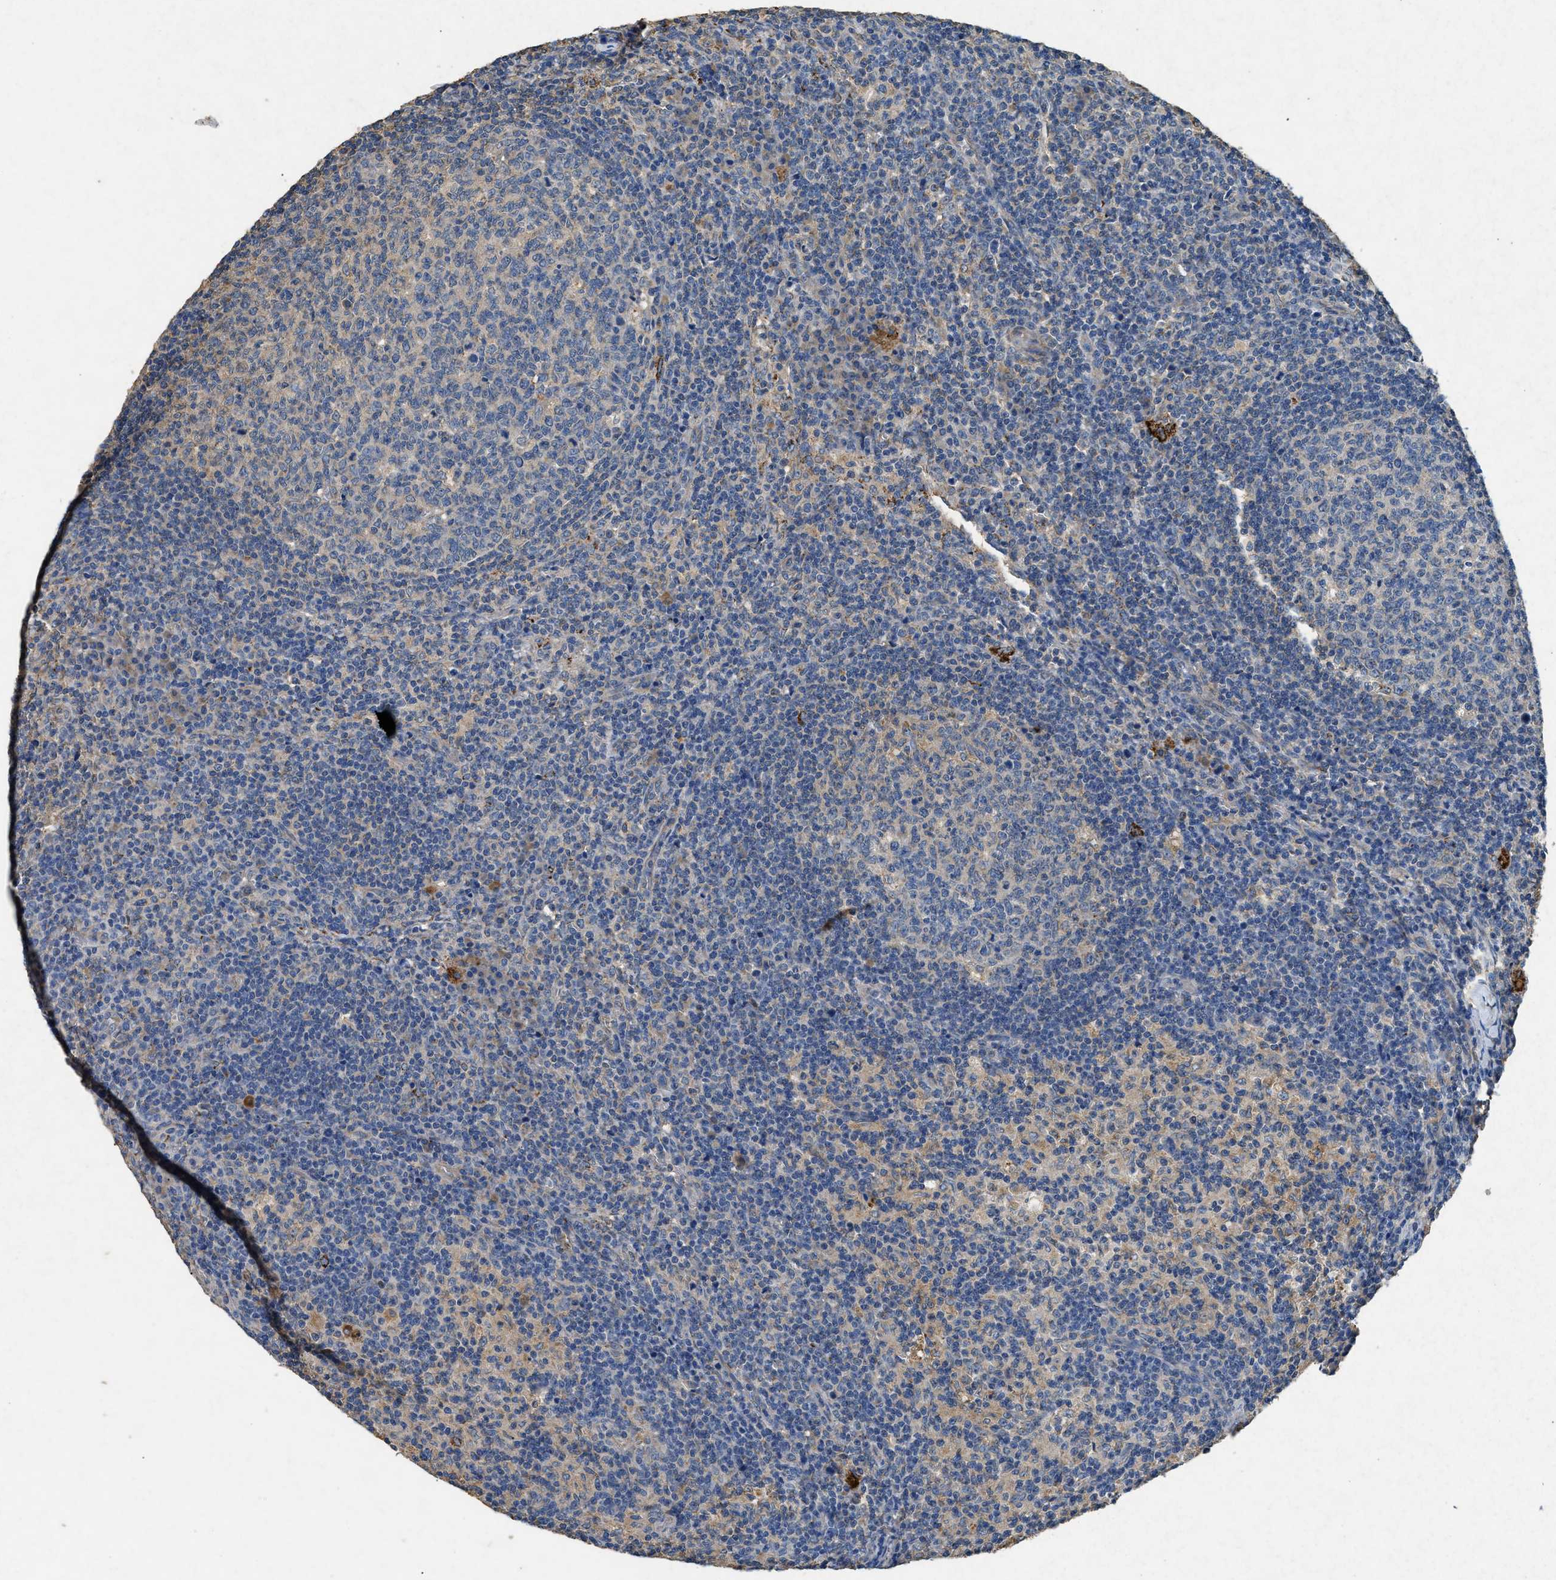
{"staining": {"intensity": "weak", "quantity": "<25%", "location": "cytoplasmic/membranous"}, "tissue": "lymph node", "cell_type": "Germinal center cells", "image_type": "normal", "snomed": [{"axis": "morphology", "description": "Normal tissue, NOS"}, {"axis": "morphology", "description": "Inflammation, NOS"}, {"axis": "topography", "description": "Lymph node"}], "caption": "A high-resolution histopathology image shows IHC staining of unremarkable lymph node, which reveals no significant expression in germinal center cells.", "gene": "CDK15", "patient": {"sex": "male", "age": 55}}